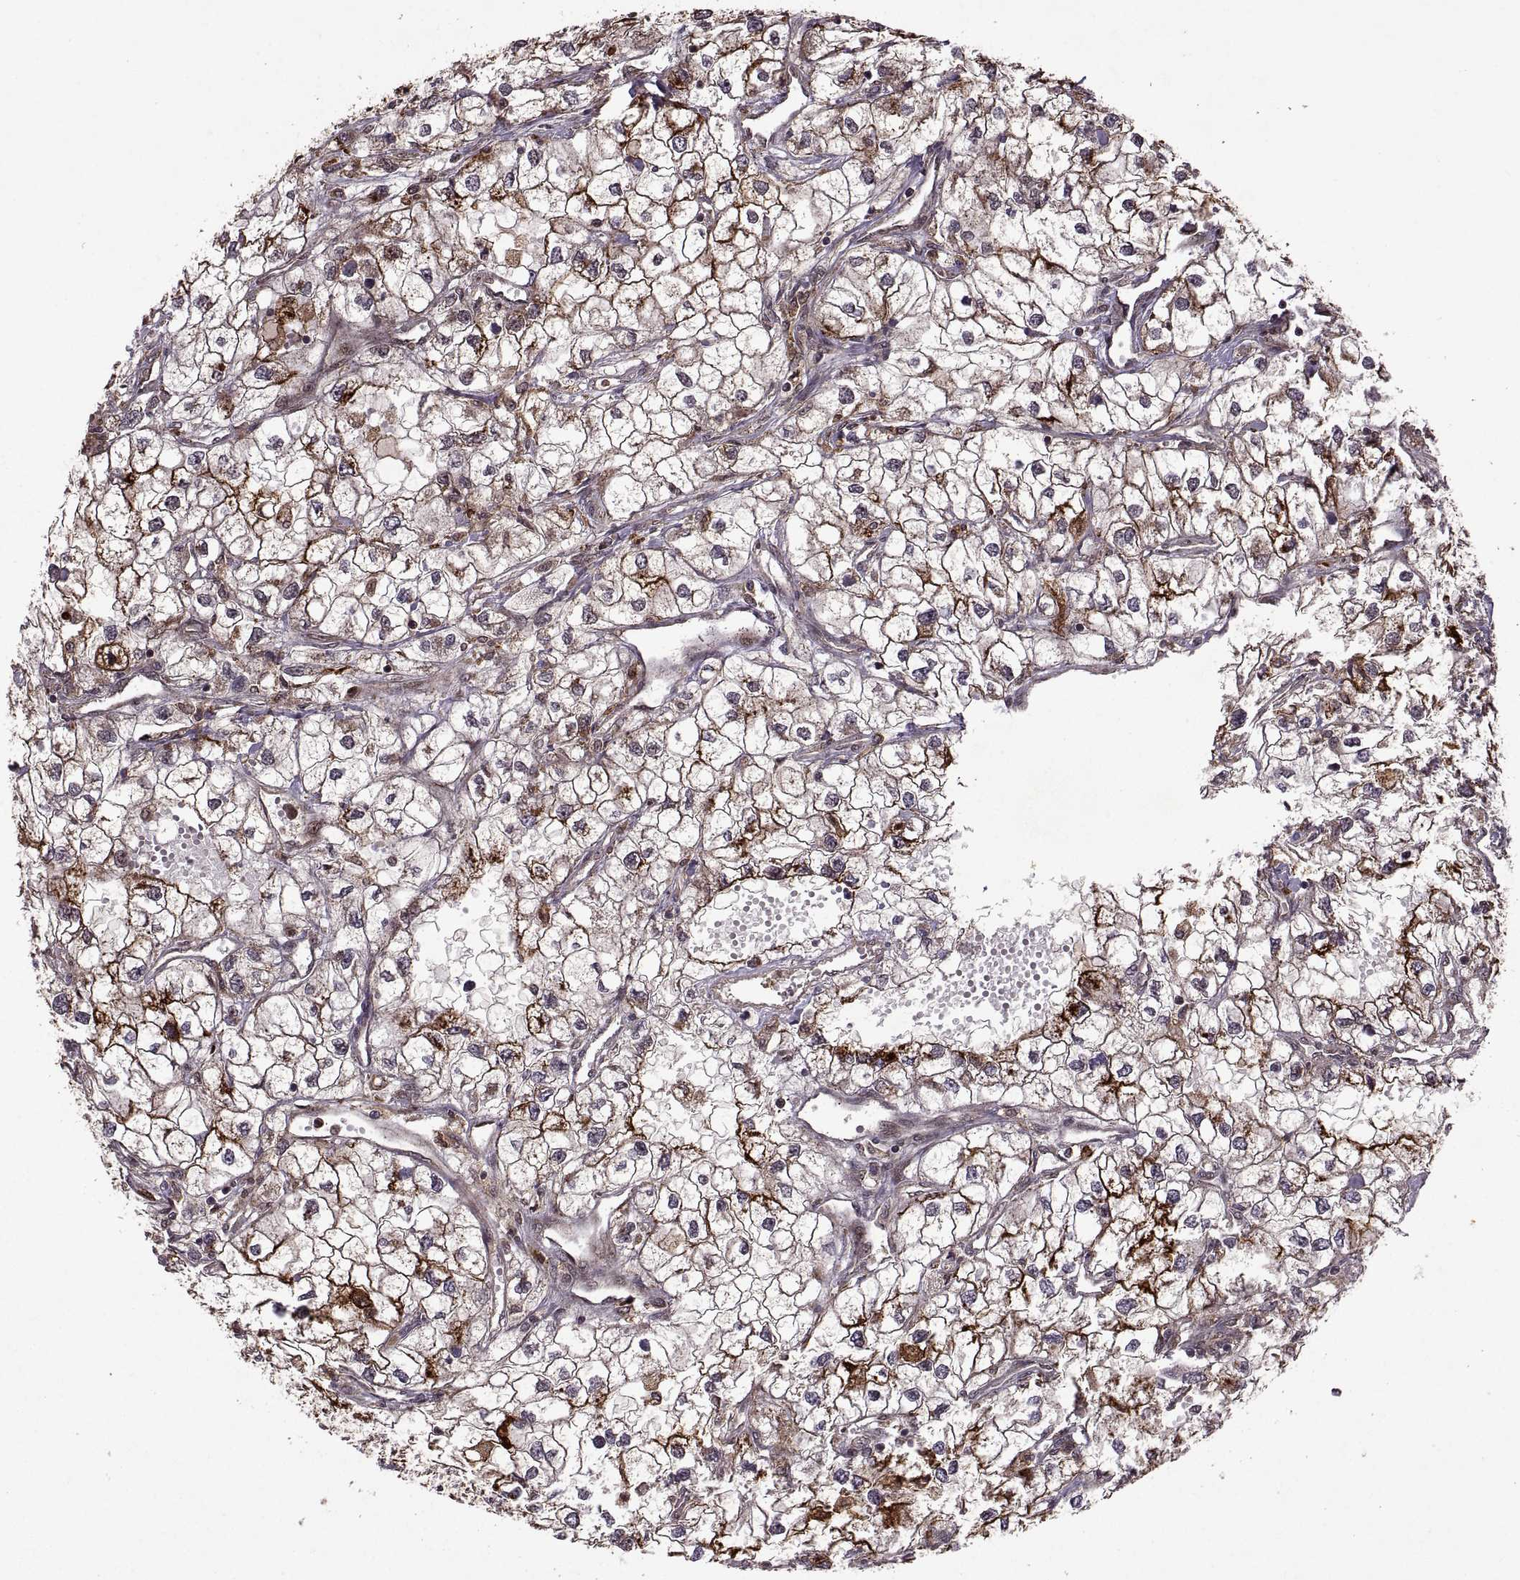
{"staining": {"intensity": "strong", "quantity": "25%-75%", "location": "cytoplasmic/membranous"}, "tissue": "renal cancer", "cell_type": "Tumor cells", "image_type": "cancer", "snomed": [{"axis": "morphology", "description": "Adenocarcinoma, NOS"}, {"axis": "topography", "description": "Kidney"}], "caption": "There is high levels of strong cytoplasmic/membranous staining in tumor cells of renal cancer, as demonstrated by immunohistochemical staining (brown color).", "gene": "PTOV1", "patient": {"sex": "male", "age": 59}}